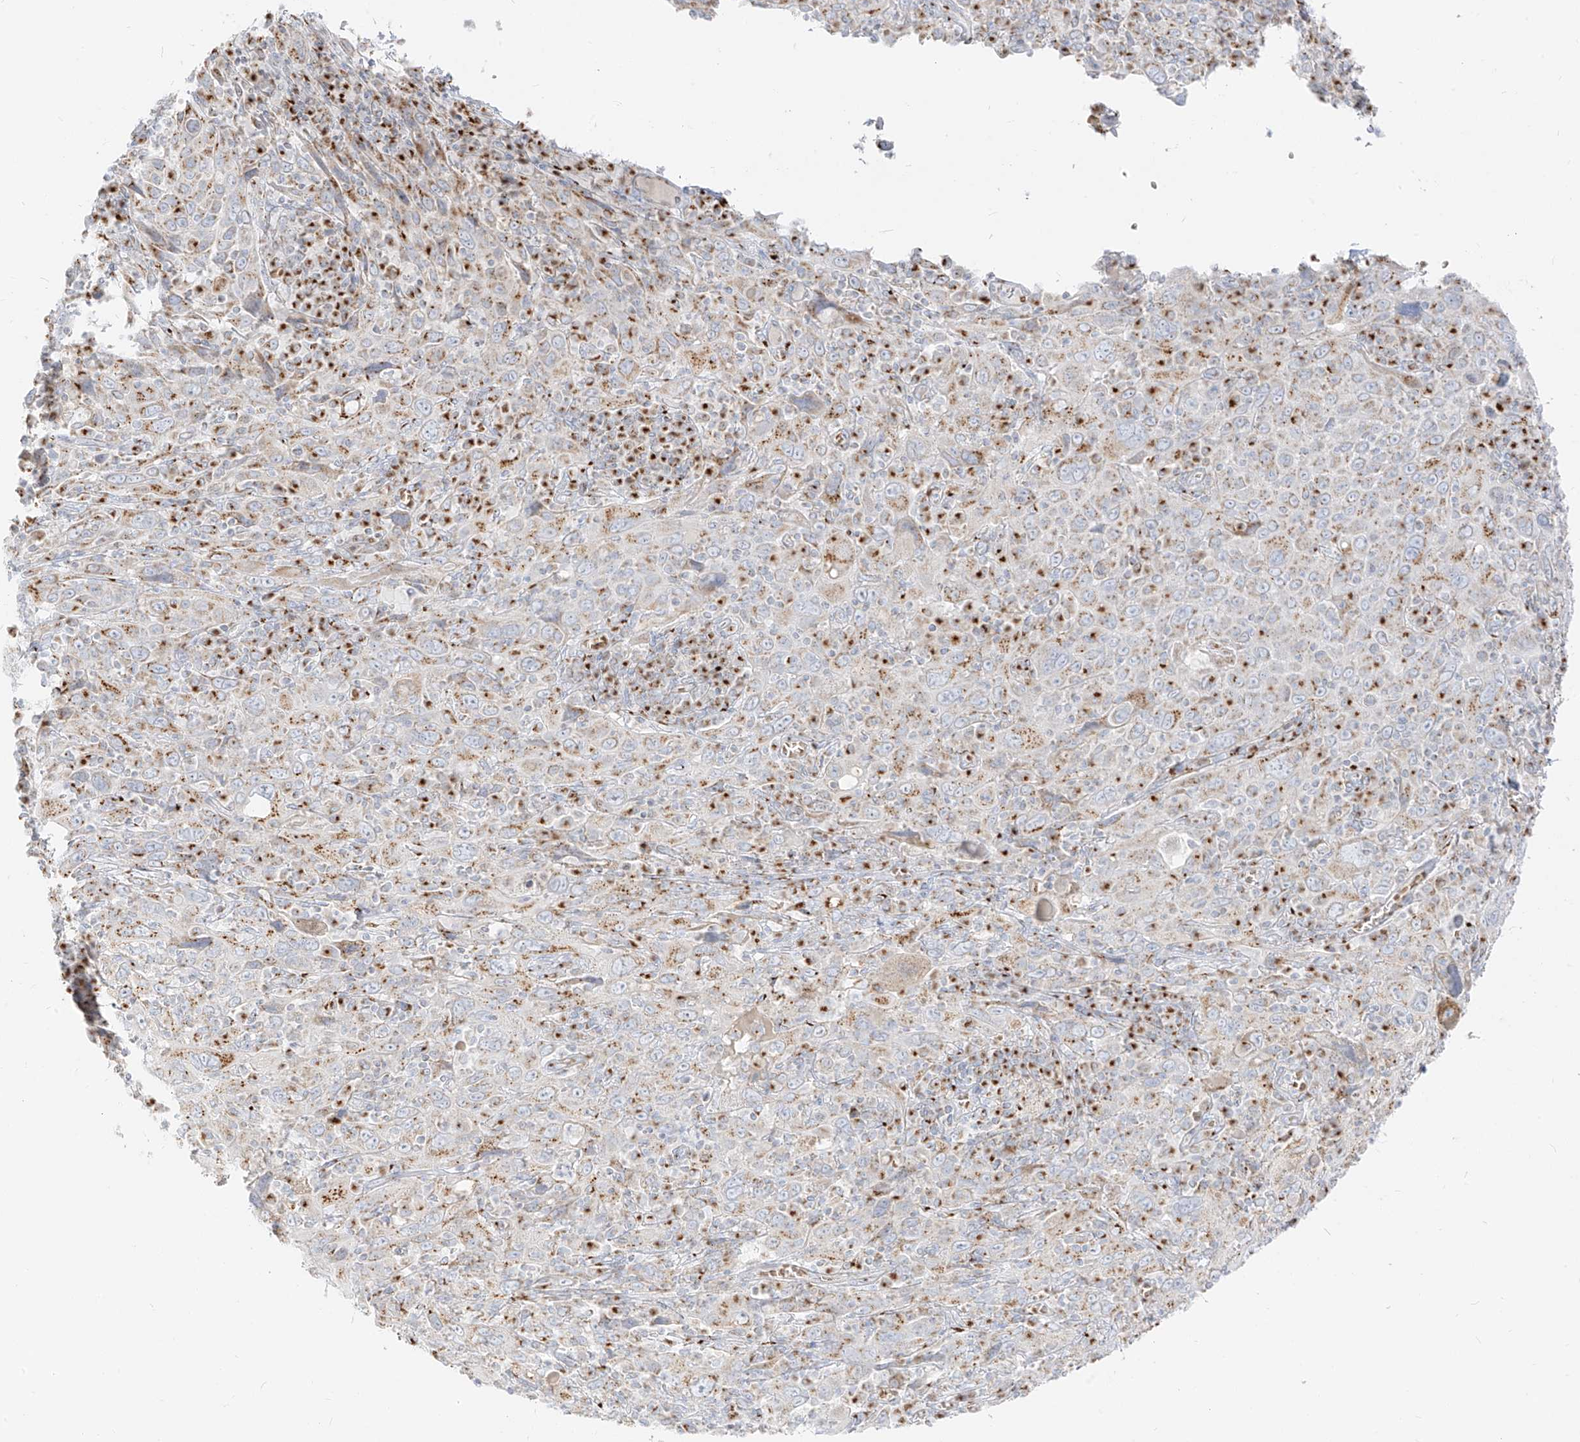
{"staining": {"intensity": "moderate", "quantity": "25%-75%", "location": "cytoplasmic/membranous"}, "tissue": "cervical cancer", "cell_type": "Tumor cells", "image_type": "cancer", "snomed": [{"axis": "morphology", "description": "Squamous cell carcinoma, NOS"}, {"axis": "topography", "description": "Cervix"}], "caption": "An immunohistochemistry (IHC) image of tumor tissue is shown. Protein staining in brown labels moderate cytoplasmic/membranous positivity in cervical cancer (squamous cell carcinoma) within tumor cells.", "gene": "TMEM87B", "patient": {"sex": "female", "age": 46}}